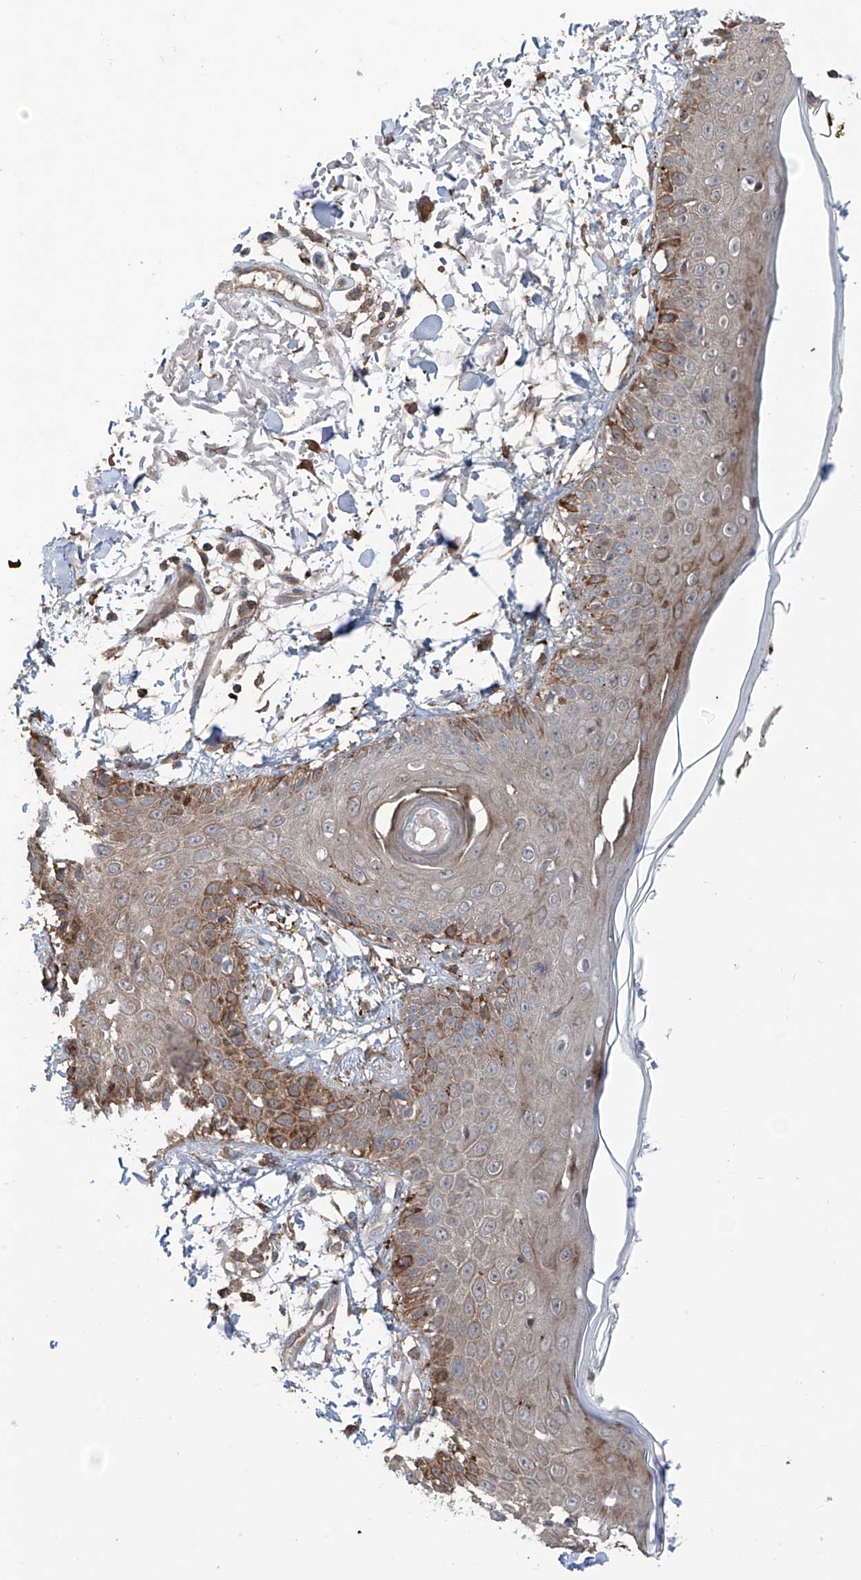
{"staining": {"intensity": "moderate", "quantity": ">75%", "location": "cytoplasmic/membranous"}, "tissue": "skin", "cell_type": "Fibroblasts", "image_type": "normal", "snomed": [{"axis": "morphology", "description": "Normal tissue, NOS"}, {"axis": "morphology", "description": "Squamous cell carcinoma, NOS"}, {"axis": "topography", "description": "Skin"}, {"axis": "topography", "description": "Peripheral nerve tissue"}], "caption": "Benign skin demonstrates moderate cytoplasmic/membranous expression in about >75% of fibroblasts, visualized by immunohistochemistry.", "gene": "SAMD3", "patient": {"sex": "male", "age": 83}}